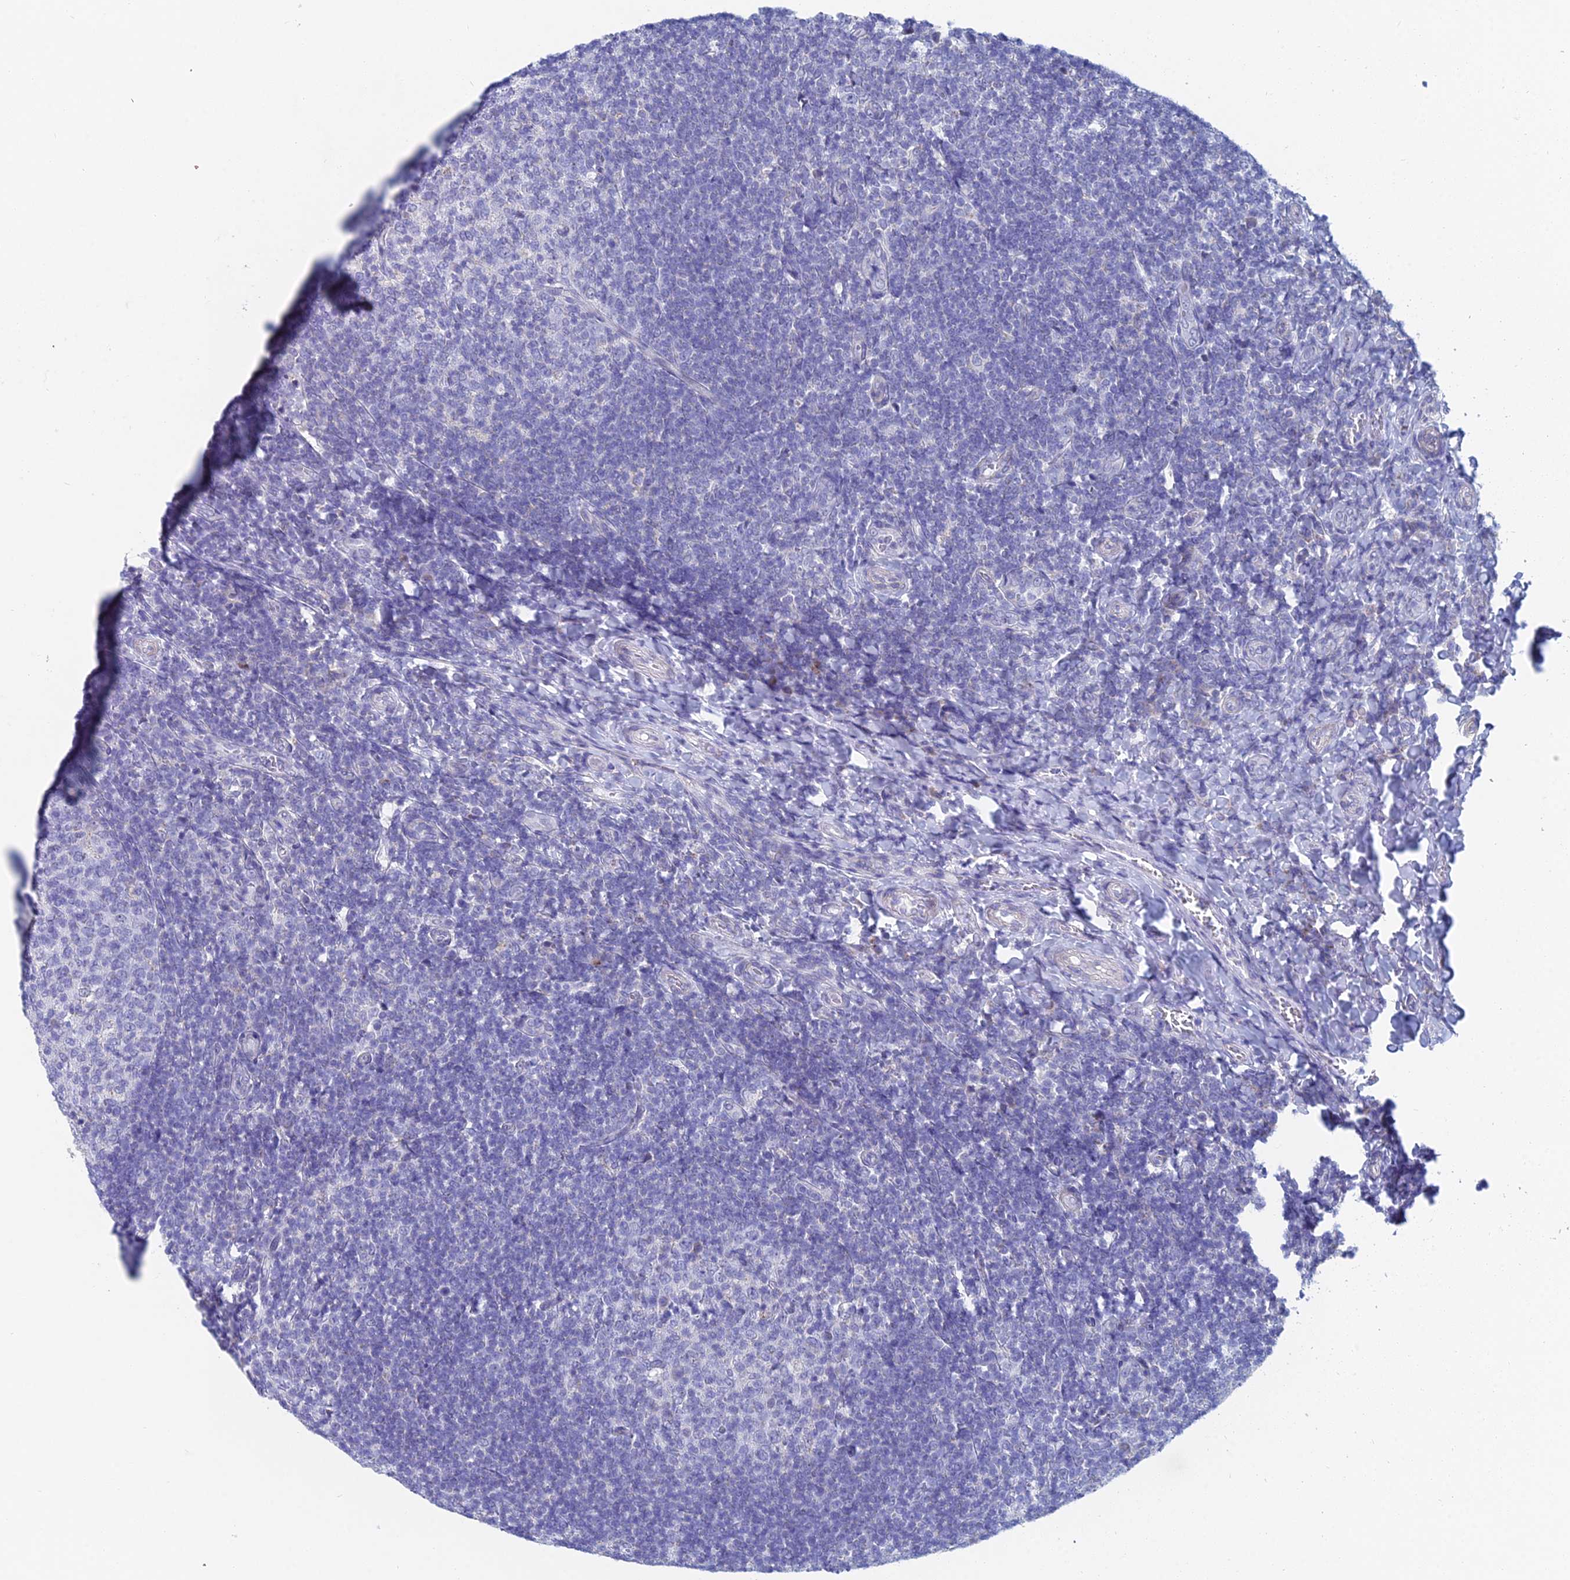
{"staining": {"intensity": "negative", "quantity": "none", "location": "none"}, "tissue": "tonsil", "cell_type": "Germinal center cells", "image_type": "normal", "snomed": [{"axis": "morphology", "description": "Normal tissue, NOS"}, {"axis": "topography", "description": "Tonsil"}], "caption": "DAB immunohistochemical staining of normal human tonsil reveals no significant staining in germinal center cells.", "gene": "ACSM1", "patient": {"sex": "female", "age": 10}}